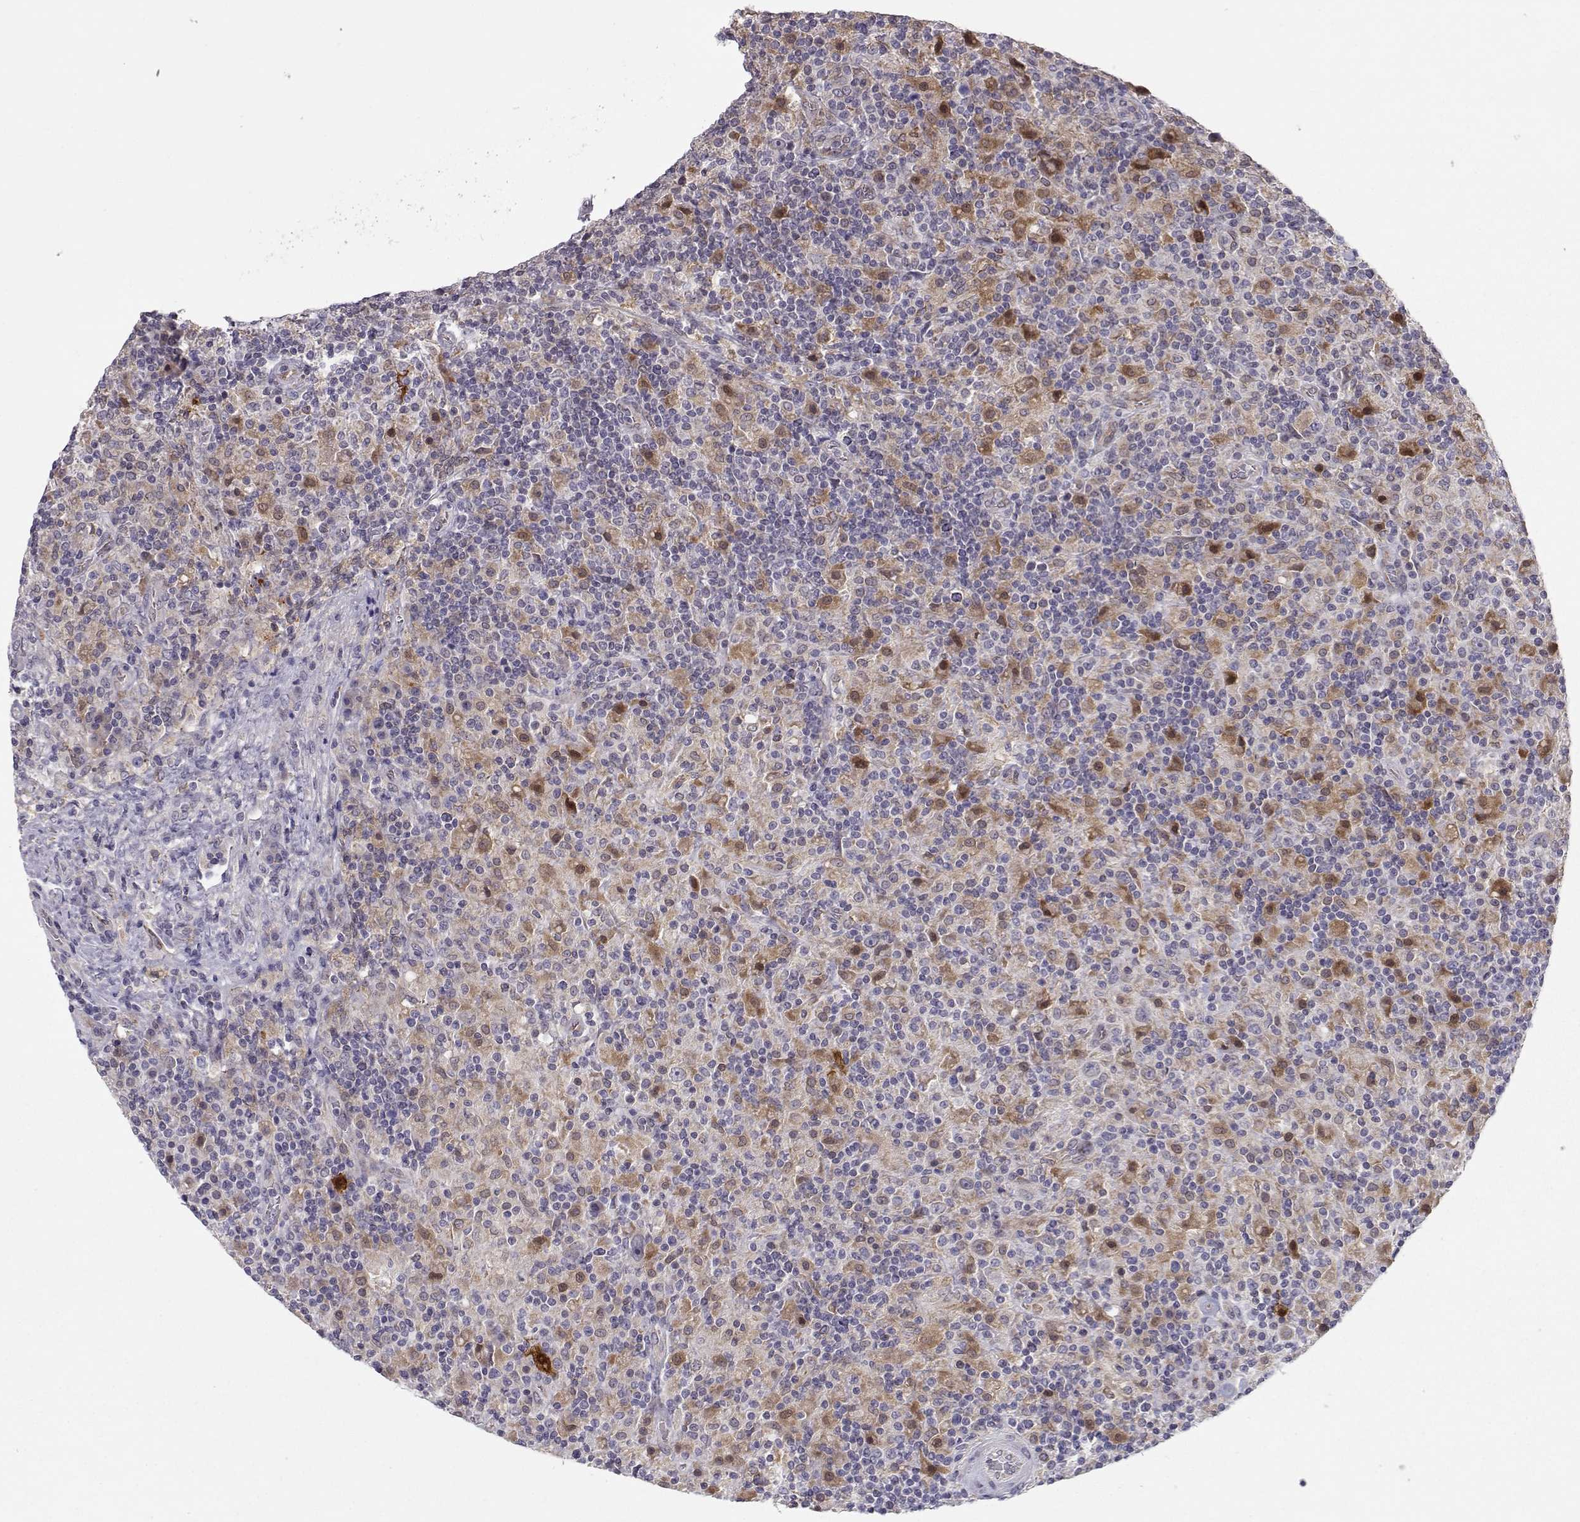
{"staining": {"intensity": "weak", "quantity": ">75%", "location": "cytoplasmic/membranous"}, "tissue": "lymphoma", "cell_type": "Tumor cells", "image_type": "cancer", "snomed": [{"axis": "morphology", "description": "Hodgkin's disease, NOS"}, {"axis": "topography", "description": "Lymph node"}], "caption": "Lymphoma stained with immunohistochemistry (IHC) reveals weak cytoplasmic/membranous expression in about >75% of tumor cells. Using DAB (3,3'-diaminobenzidine) (brown) and hematoxylin (blue) stains, captured at high magnification using brightfield microscopy.", "gene": "NPVF", "patient": {"sex": "male", "age": 70}}